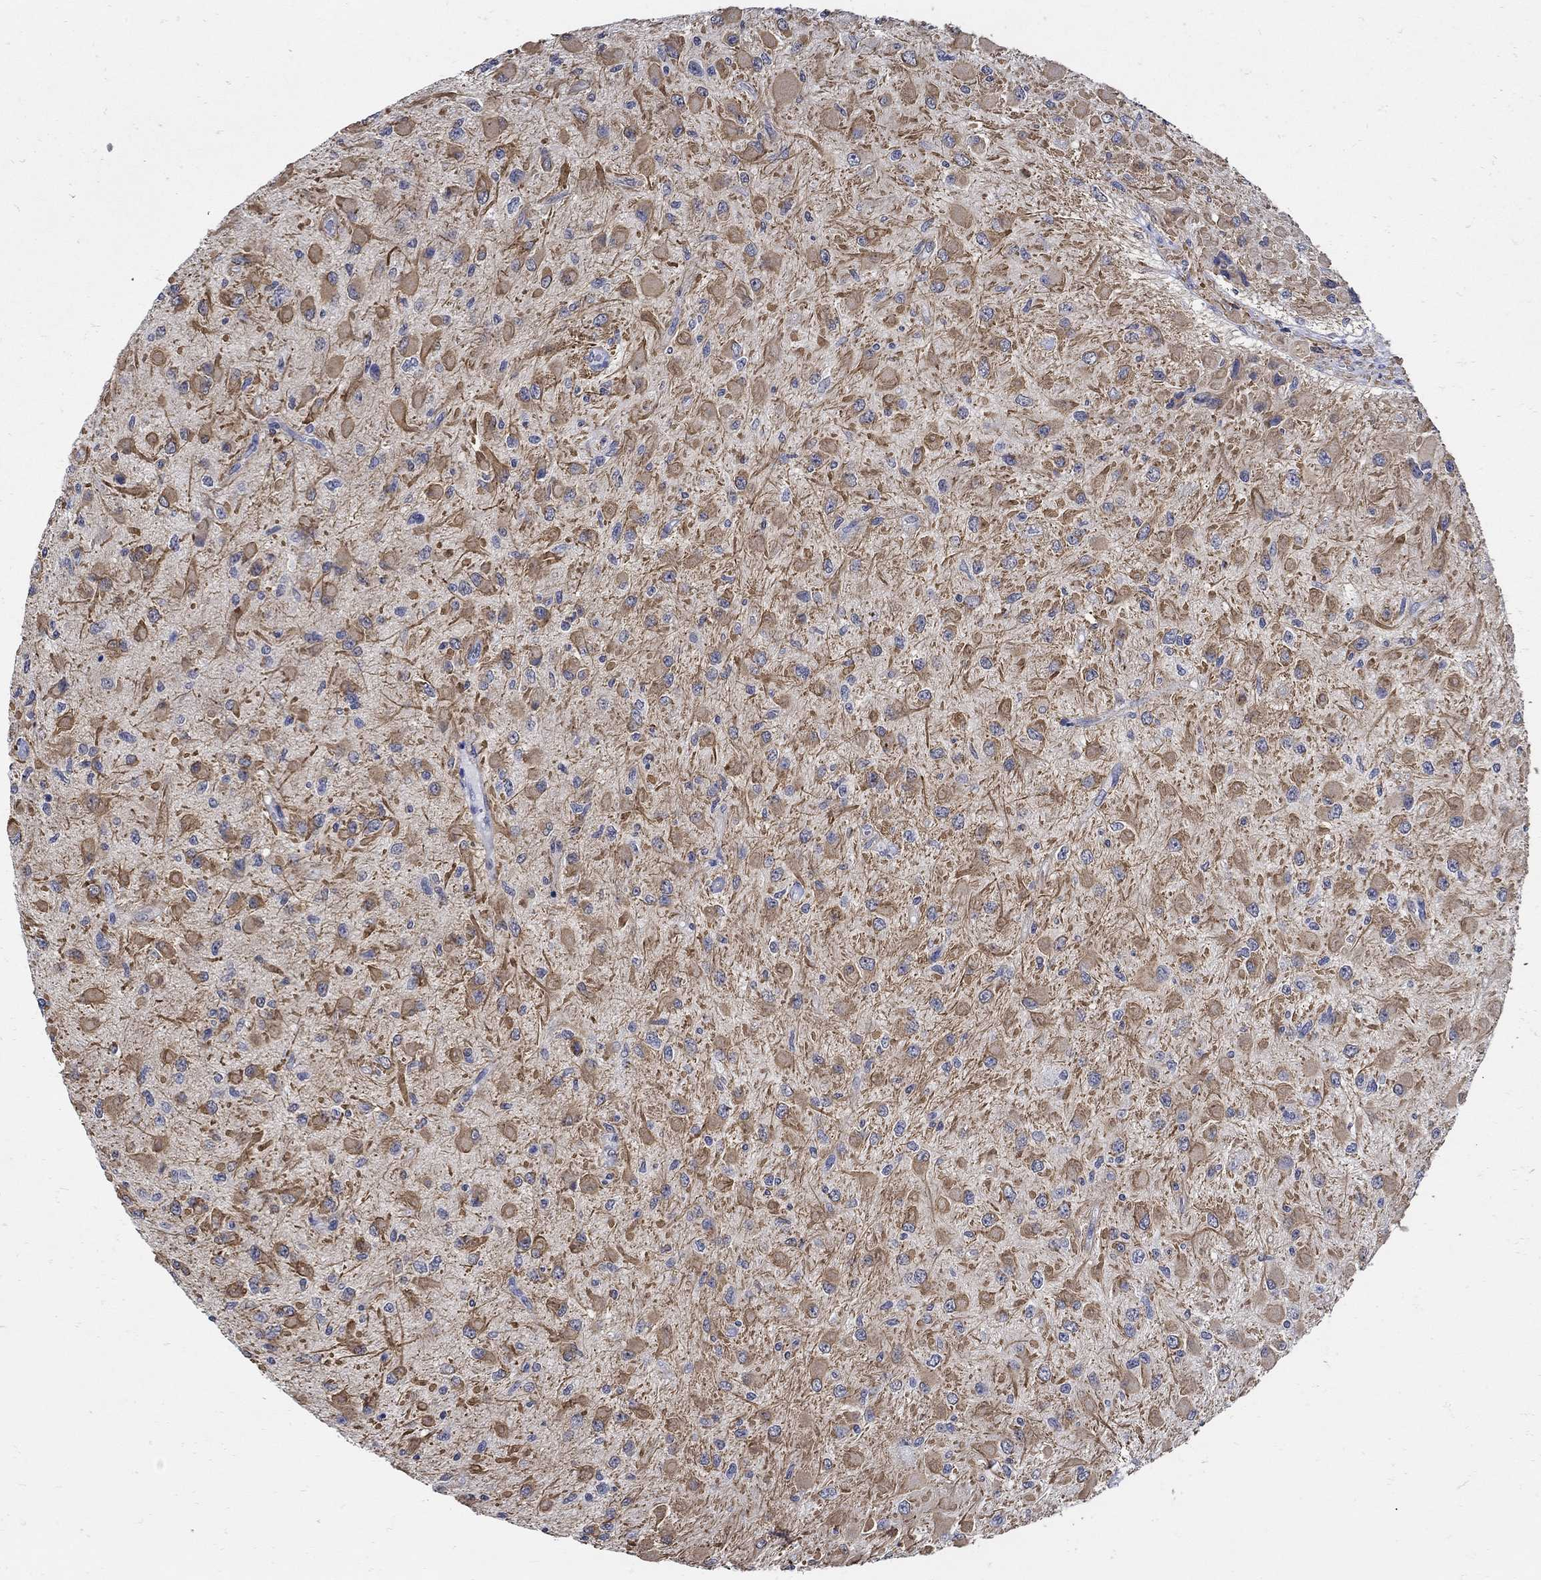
{"staining": {"intensity": "moderate", "quantity": "25%-75%", "location": "cytoplasmic/membranous"}, "tissue": "glioma", "cell_type": "Tumor cells", "image_type": "cancer", "snomed": [{"axis": "morphology", "description": "Glioma, malignant, High grade"}, {"axis": "topography", "description": "Cerebral cortex"}], "caption": "This photomicrograph demonstrates IHC staining of human malignant glioma (high-grade), with medium moderate cytoplasmic/membranous expression in about 25%-75% of tumor cells.", "gene": "KCNN3", "patient": {"sex": "male", "age": 35}}